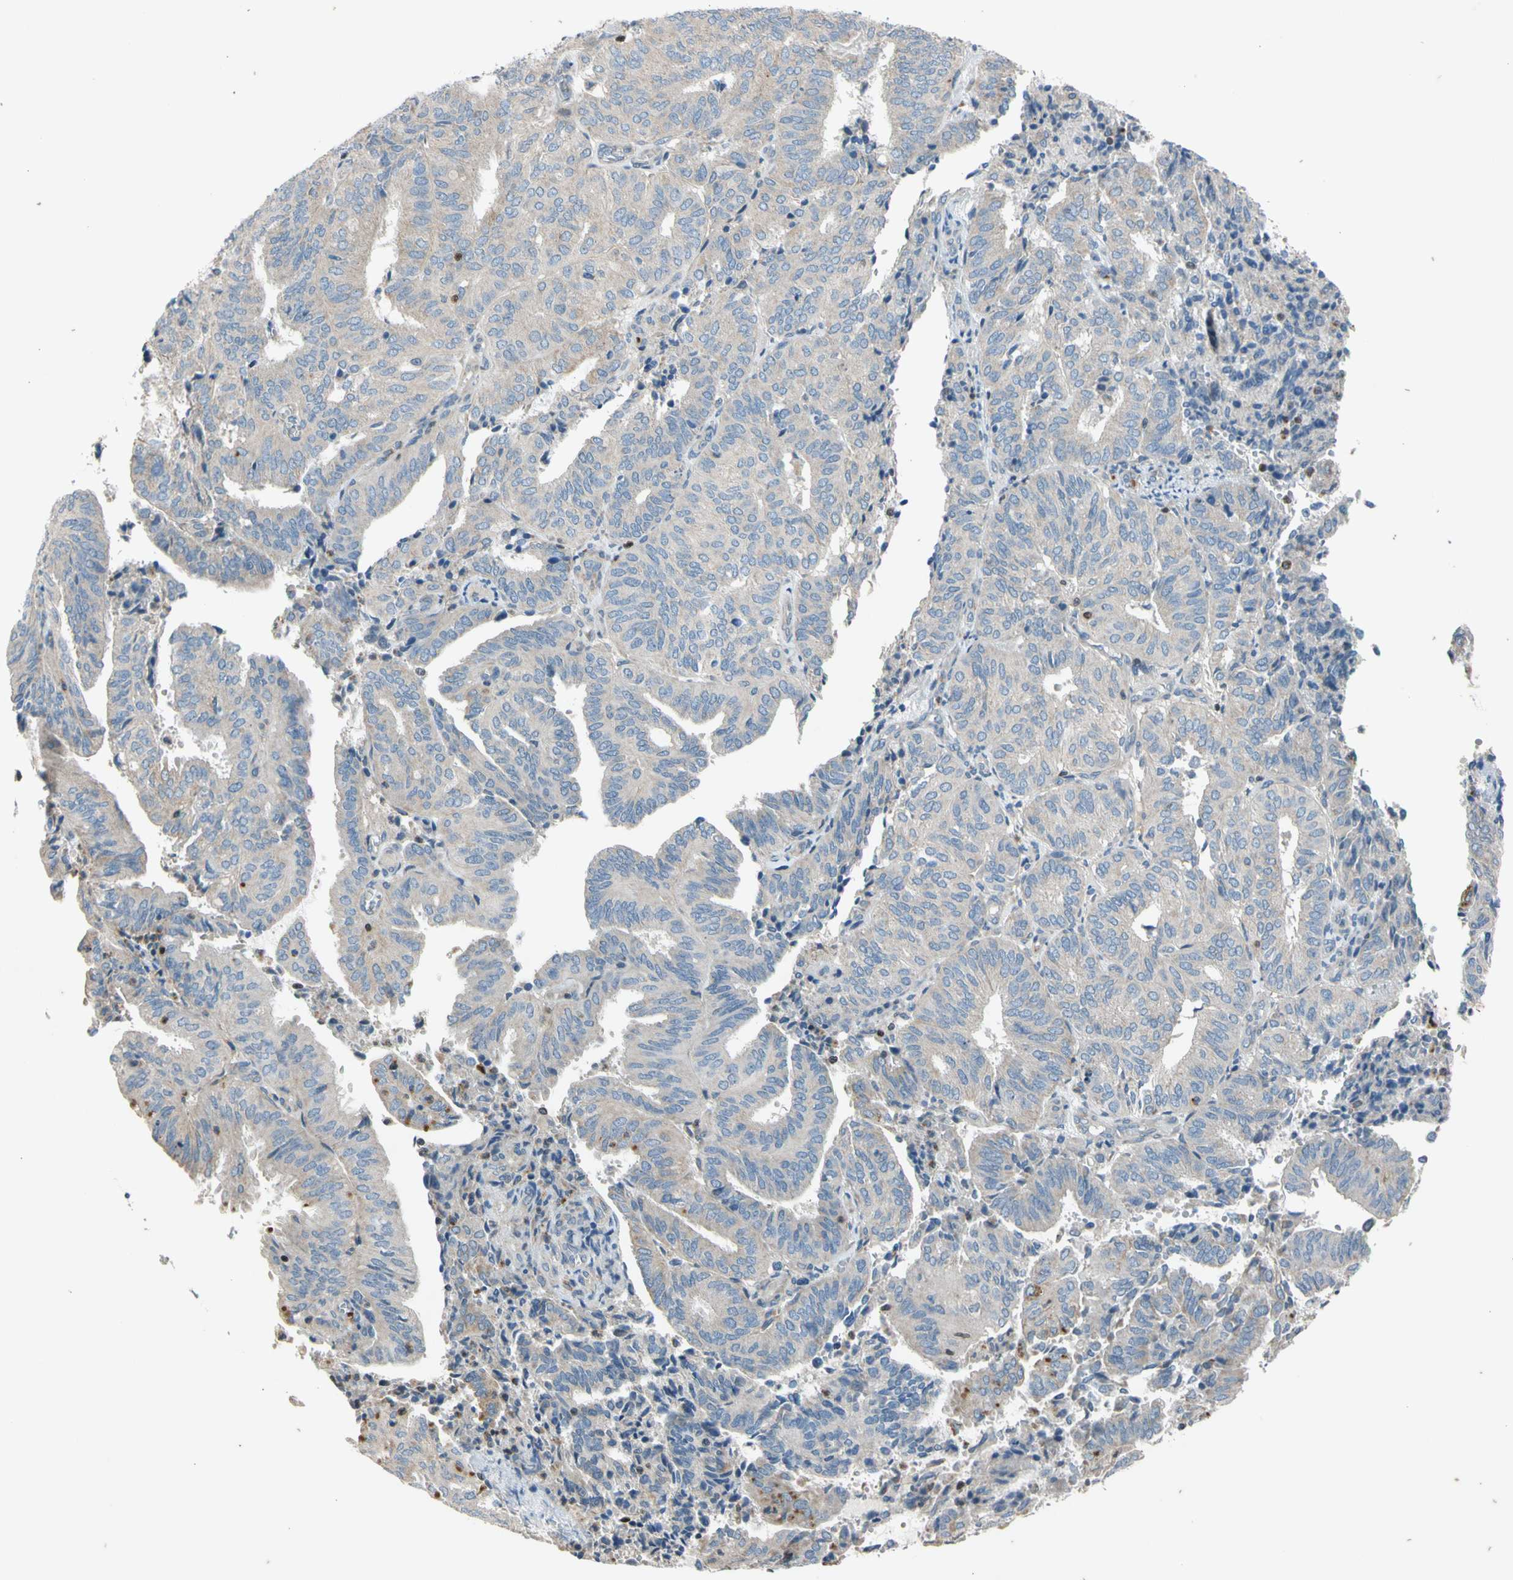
{"staining": {"intensity": "weak", "quantity": ">75%", "location": "cytoplasmic/membranous"}, "tissue": "endometrial cancer", "cell_type": "Tumor cells", "image_type": "cancer", "snomed": [{"axis": "morphology", "description": "Adenocarcinoma, NOS"}, {"axis": "topography", "description": "Uterus"}], "caption": "Endometrial cancer stained with immunohistochemistry (IHC) displays weak cytoplasmic/membranous expression in approximately >75% of tumor cells.", "gene": "TBX21", "patient": {"sex": "female", "age": 60}}